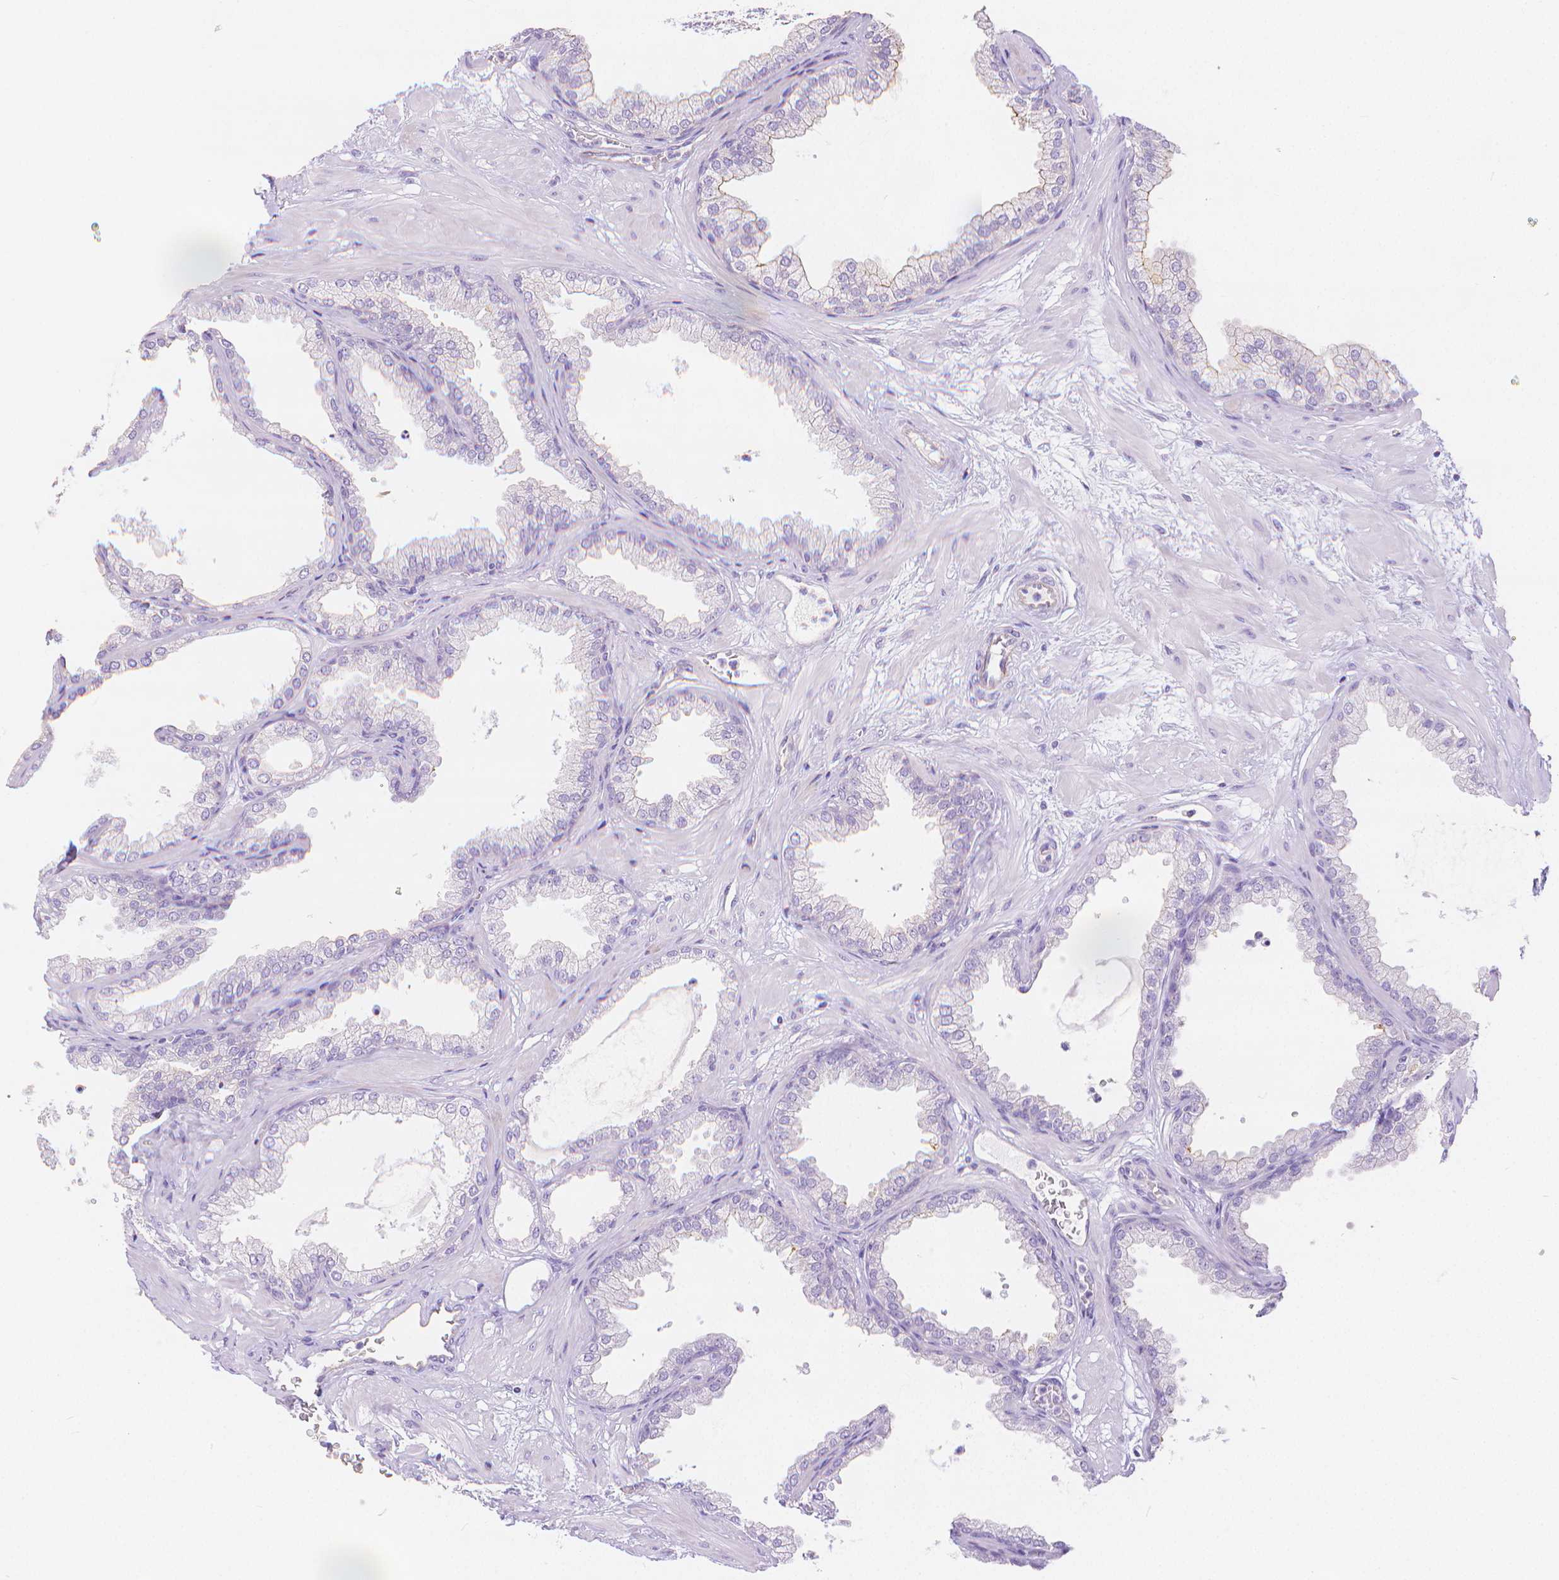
{"staining": {"intensity": "weak", "quantity": "<25%", "location": "cytoplasmic/membranous"}, "tissue": "prostate", "cell_type": "Glandular cells", "image_type": "normal", "snomed": [{"axis": "morphology", "description": "Normal tissue, NOS"}, {"axis": "topography", "description": "Prostate"}], "caption": "This image is of benign prostate stained with immunohistochemistry to label a protein in brown with the nuclei are counter-stained blue. There is no expression in glandular cells. (DAB (3,3'-diaminobenzidine) immunohistochemistry visualized using brightfield microscopy, high magnification).", "gene": "SLC27A5", "patient": {"sex": "male", "age": 37}}